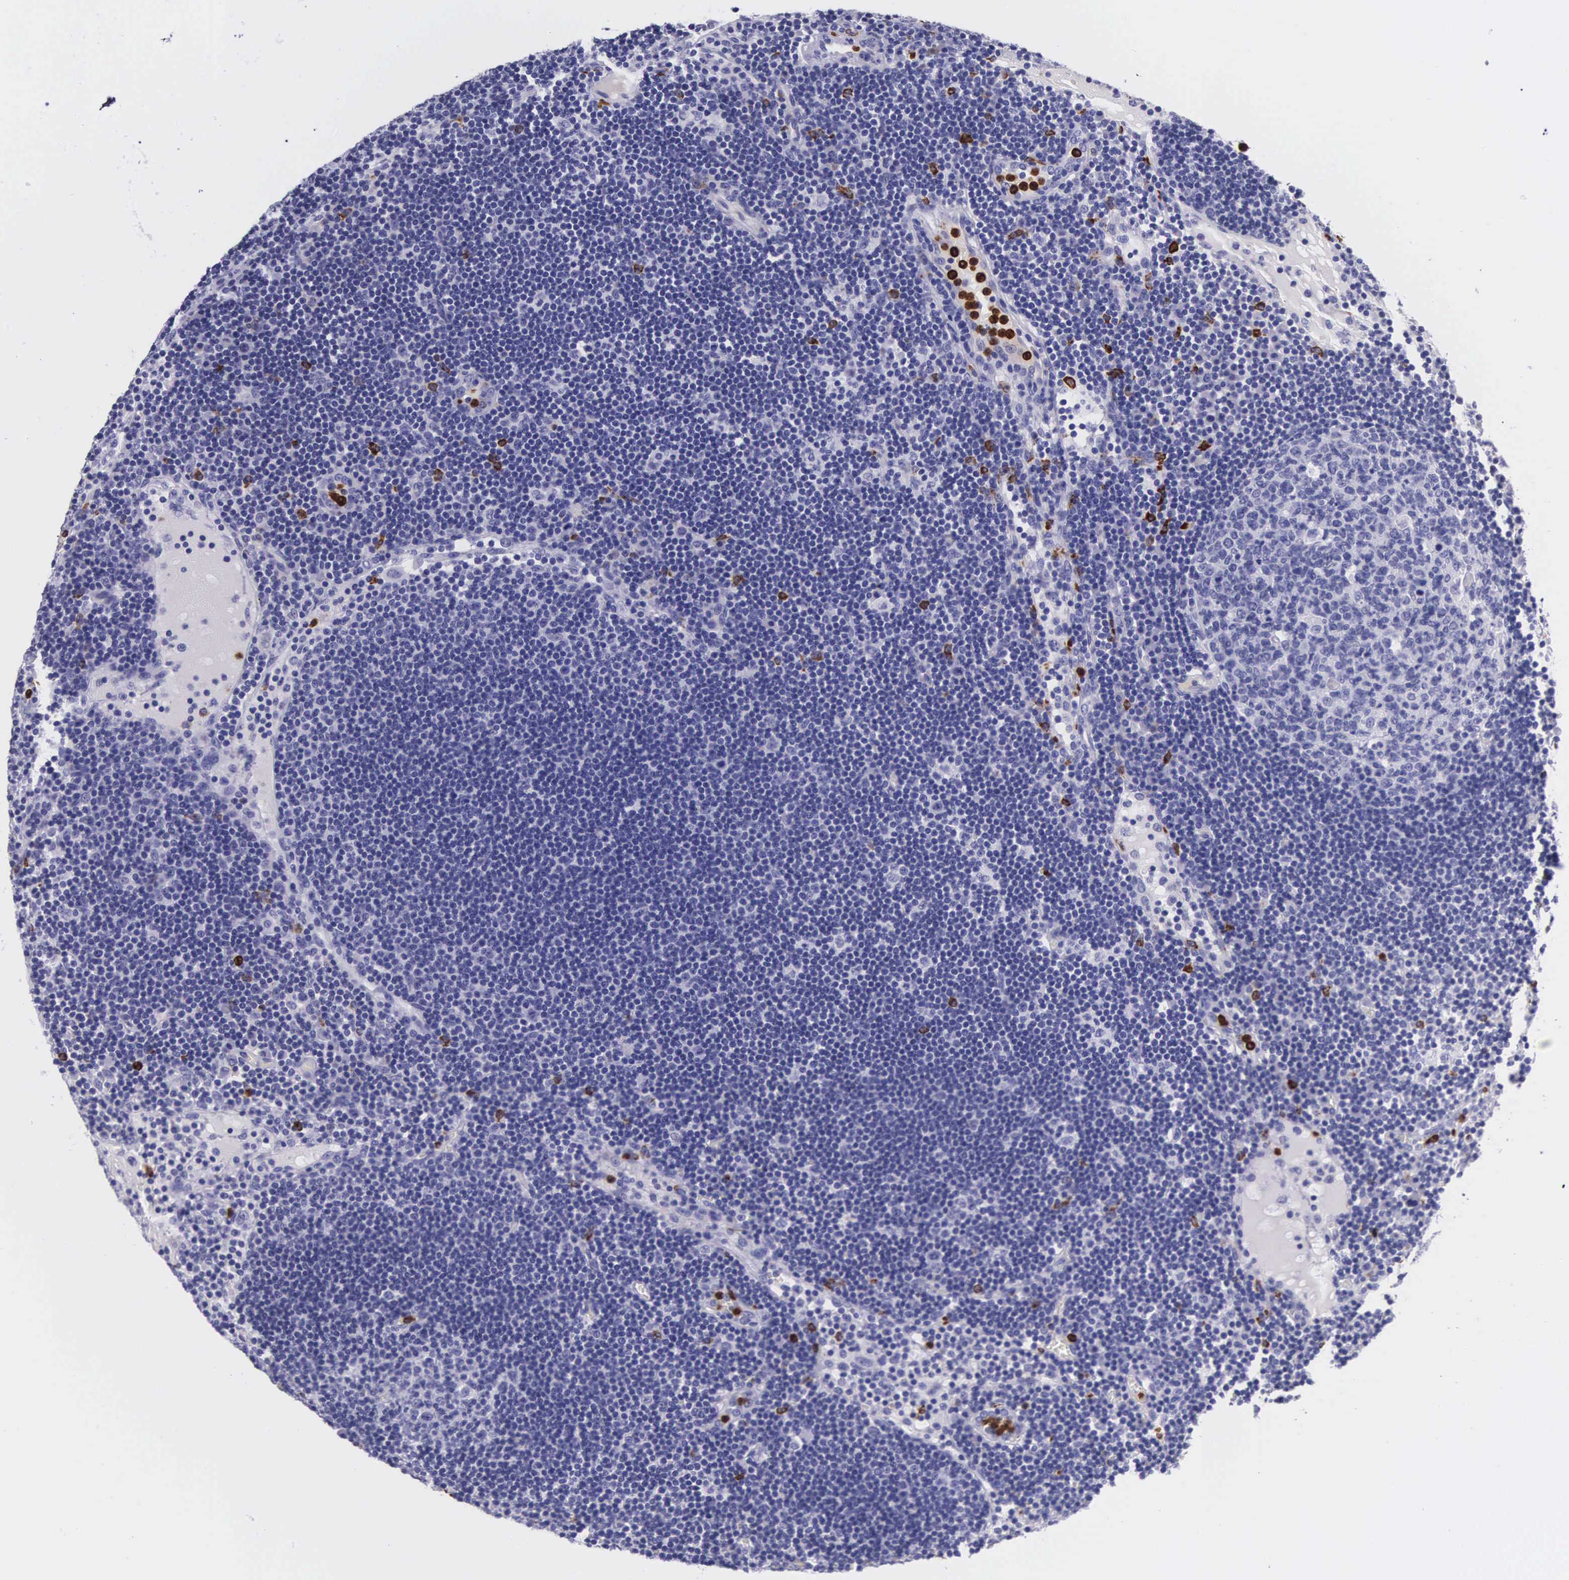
{"staining": {"intensity": "negative", "quantity": "none", "location": "none"}, "tissue": "lymph node", "cell_type": "Germinal center cells", "image_type": "normal", "snomed": [{"axis": "morphology", "description": "Normal tissue, NOS"}, {"axis": "topography", "description": "Lymph node"}], "caption": "Immunohistochemical staining of normal human lymph node demonstrates no significant positivity in germinal center cells.", "gene": "FCN1", "patient": {"sex": "male", "age": 54}}